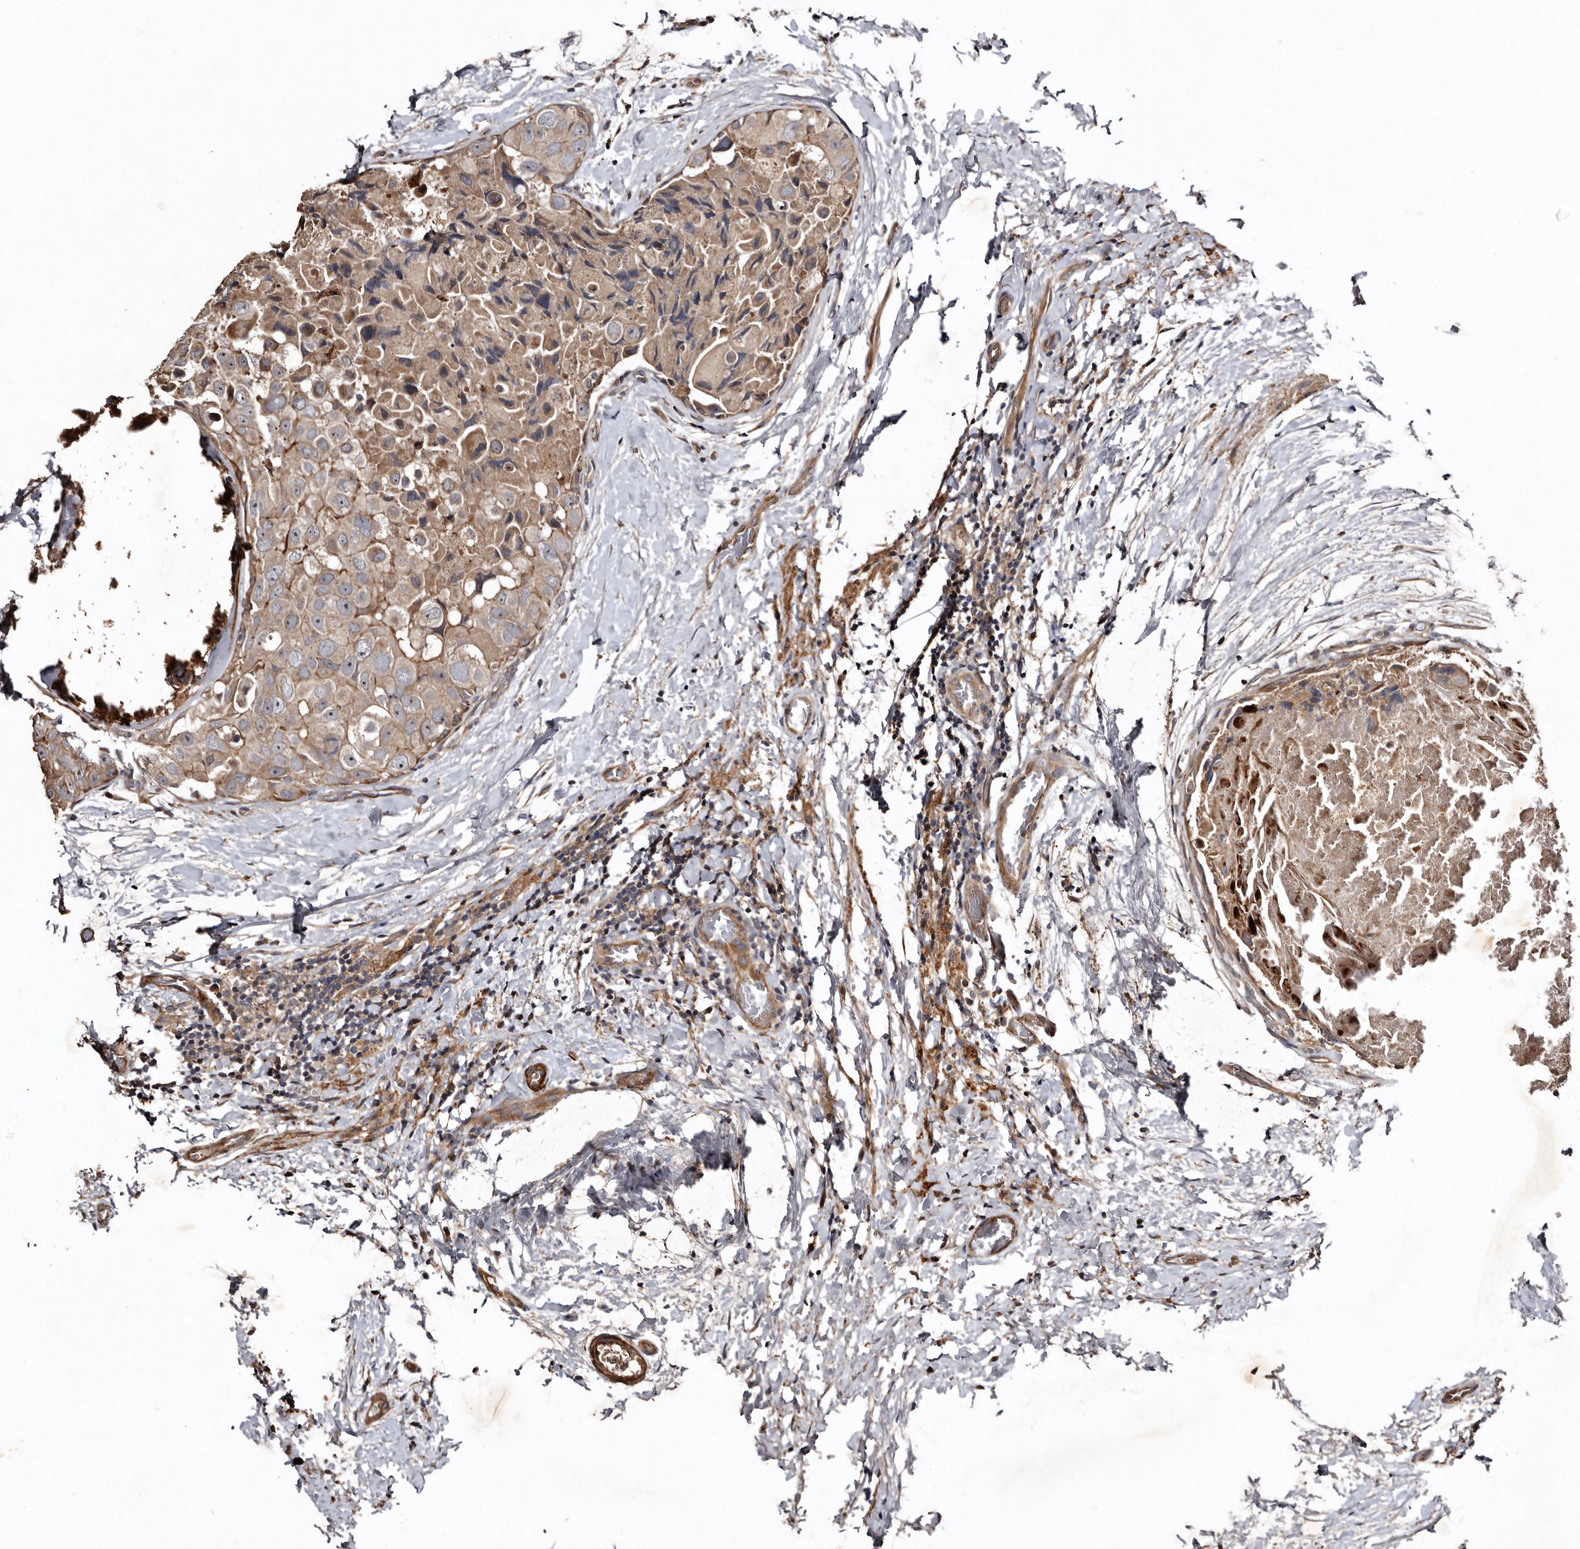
{"staining": {"intensity": "weak", "quantity": ">75%", "location": "cytoplasmic/membranous"}, "tissue": "breast cancer", "cell_type": "Tumor cells", "image_type": "cancer", "snomed": [{"axis": "morphology", "description": "Duct carcinoma"}, {"axis": "topography", "description": "Breast"}], "caption": "Immunohistochemical staining of breast cancer reveals low levels of weak cytoplasmic/membranous protein staining in approximately >75% of tumor cells.", "gene": "PRKD3", "patient": {"sex": "female", "age": 62}}